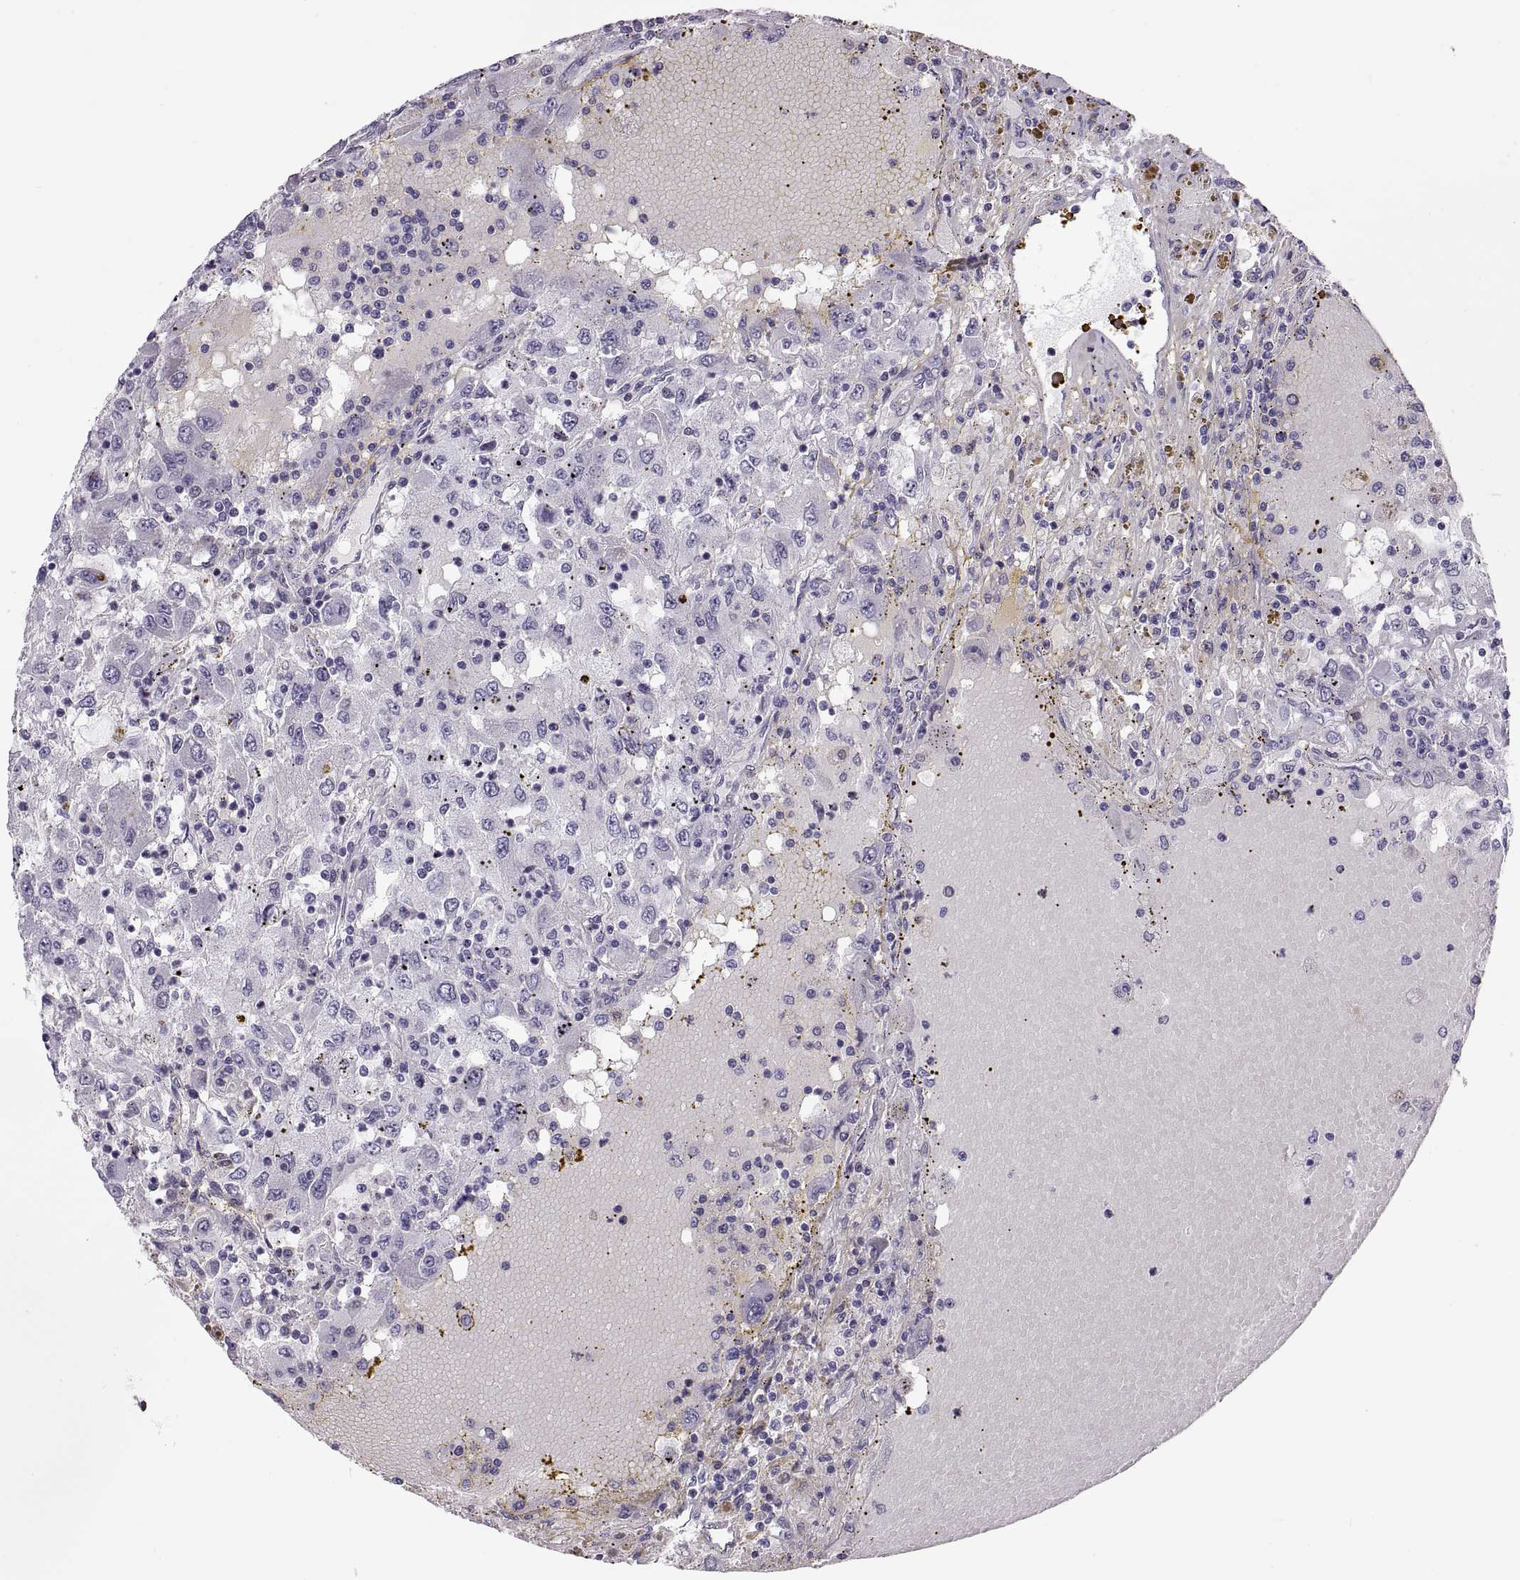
{"staining": {"intensity": "negative", "quantity": "none", "location": "none"}, "tissue": "renal cancer", "cell_type": "Tumor cells", "image_type": "cancer", "snomed": [{"axis": "morphology", "description": "Adenocarcinoma, NOS"}, {"axis": "topography", "description": "Kidney"}], "caption": "A high-resolution histopathology image shows immunohistochemistry staining of renal adenocarcinoma, which demonstrates no significant expression in tumor cells.", "gene": "QRICH2", "patient": {"sex": "female", "age": 67}}